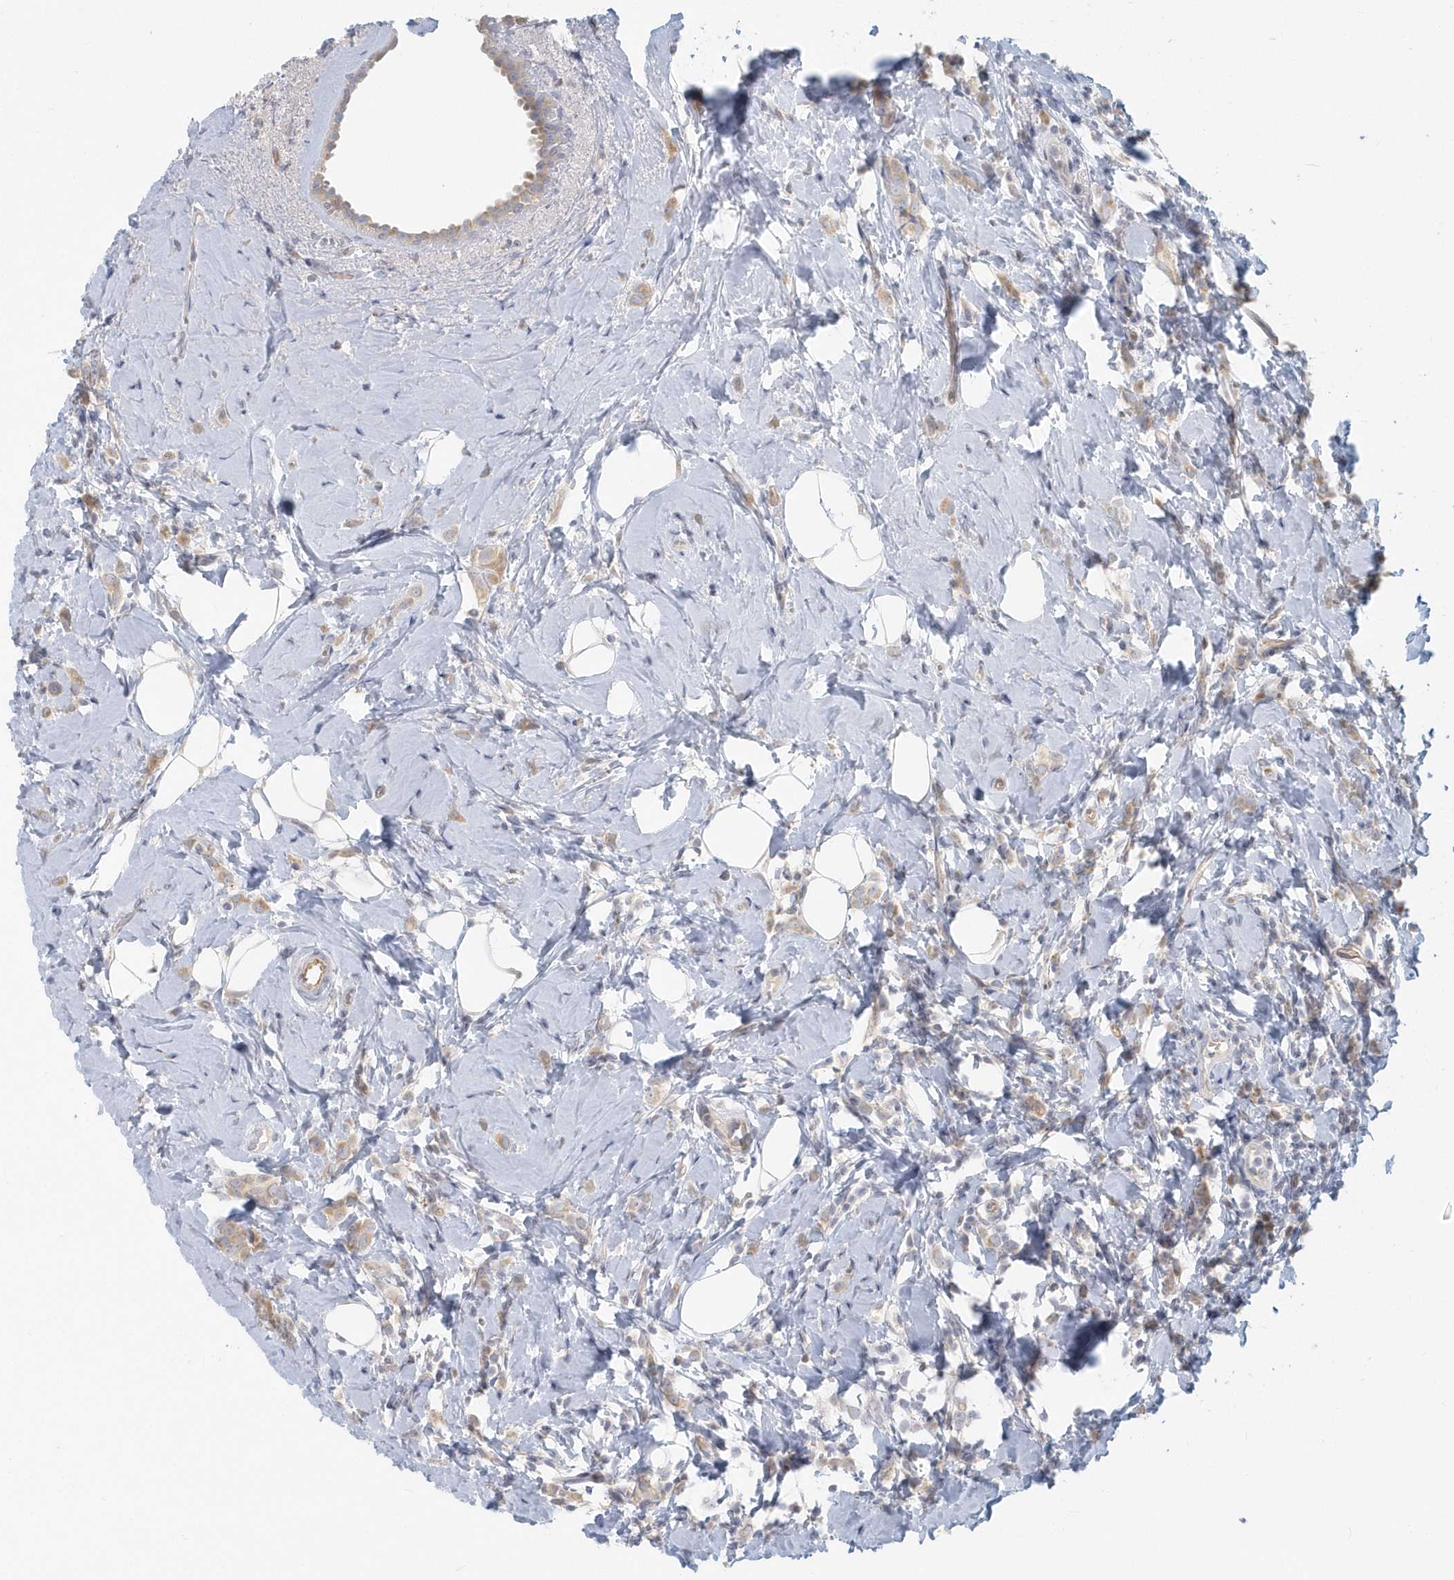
{"staining": {"intensity": "weak", "quantity": "25%-75%", "location": "cytoplasmic/membranous"}, "tissue": "breast cancer", "cell_type": "Tumor cells", "image_type": "cancer", "snomed": [{"axis": "morphology", "description": "Lobular carcinoma"}, {"axis": "topography", "description": "Breast"}], "caption": "Protein expression by immunohistochemistry displays weak cytoplasmic/membranous positivity in approximately 25%-75% of tumor cells in lobular carcinoma (breast). (brown staining indicates protein expression, while blue staining denotes nuclei).", "gene": "NAPB", "patient": {"sex": "female", "age": 47}}